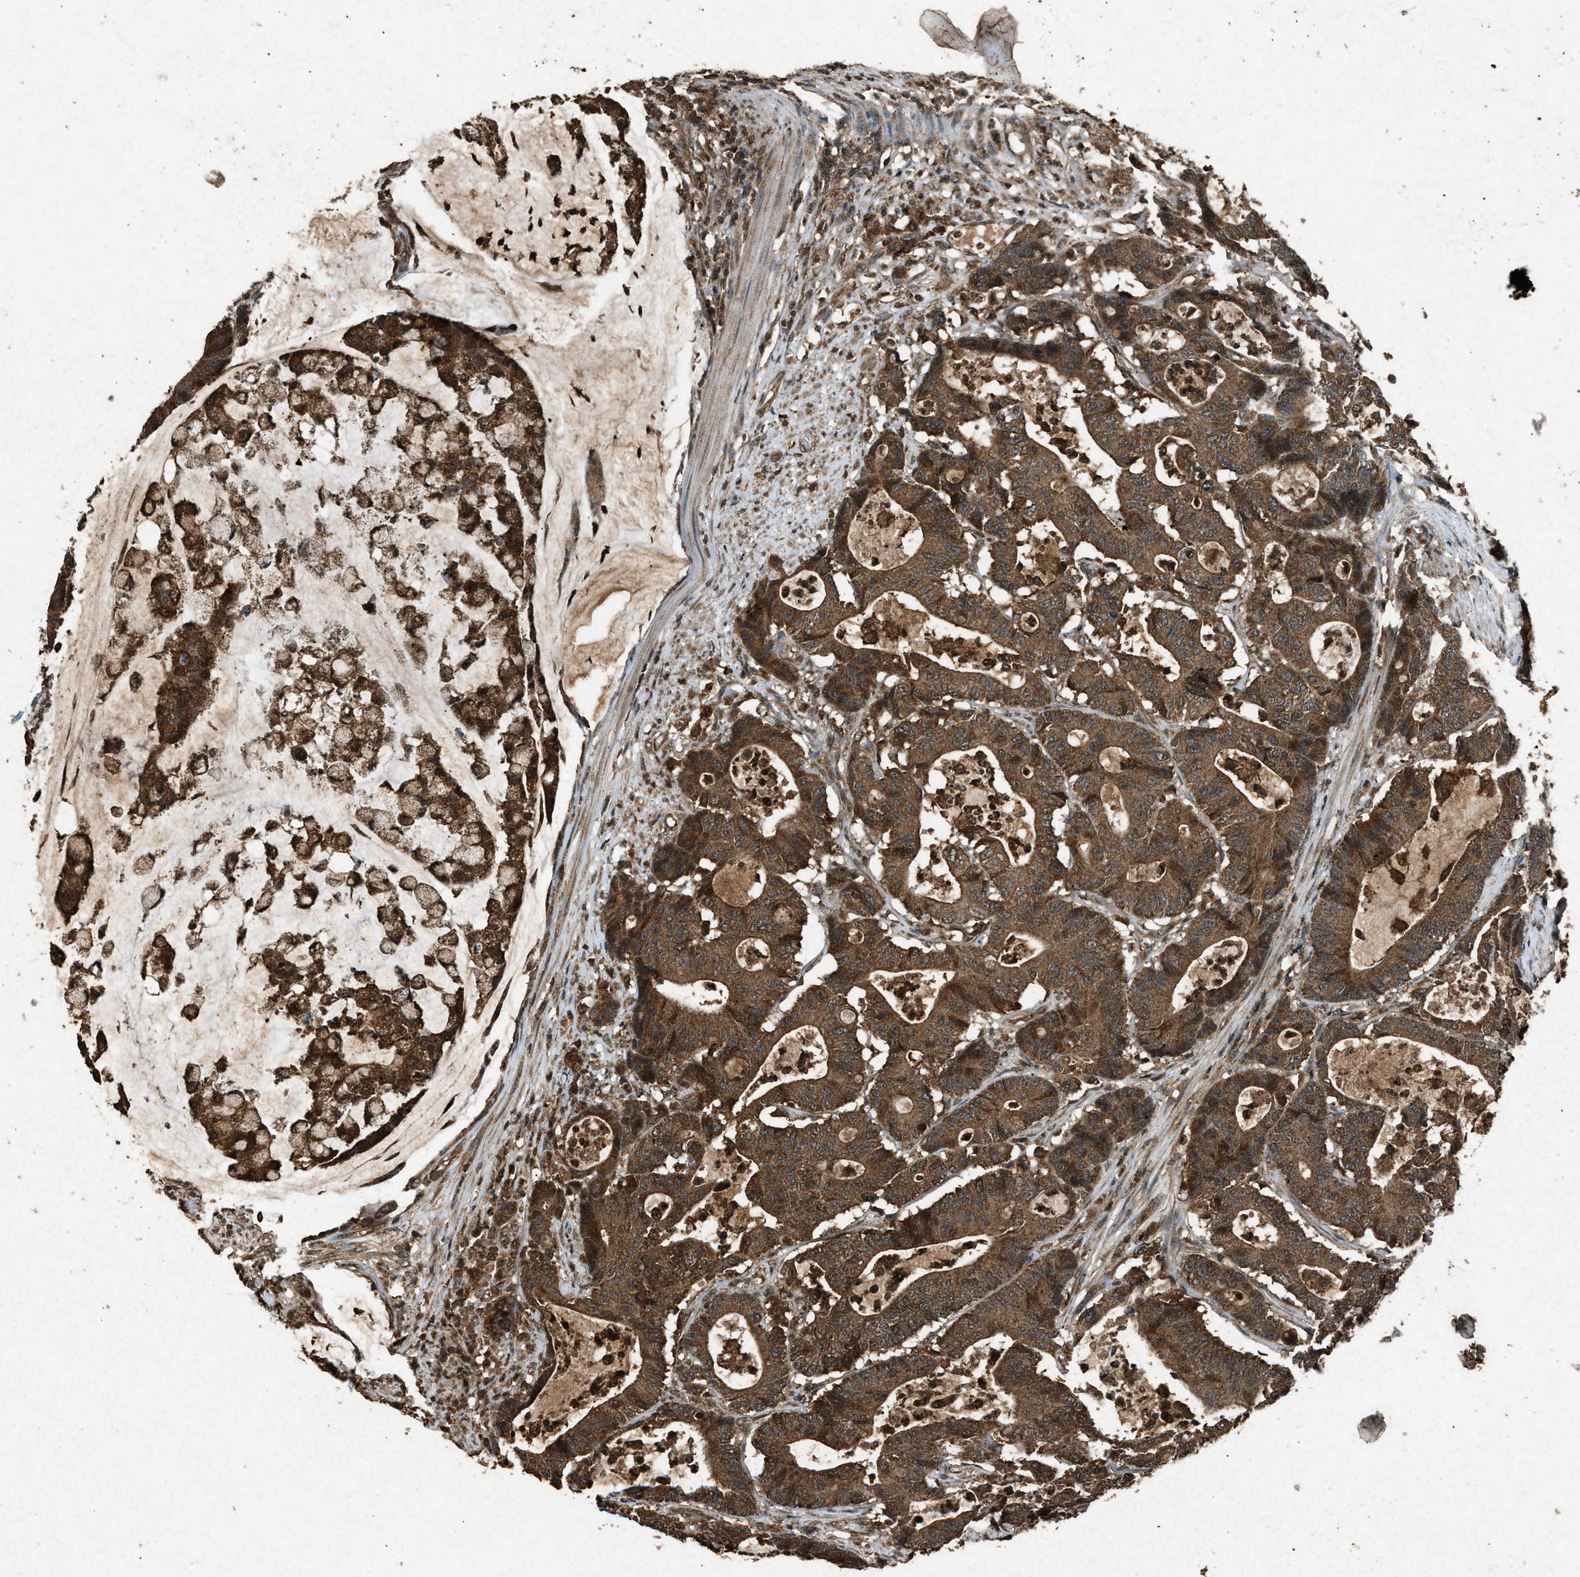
{"staining": {"intensity": "strong", "quantity": ">75%", "location": "cytoplasmic/membranous"}, "tissue": "colorectal cancer", "cell_type": "Tumor cells", "image_type": "cancer", "snomed": [{"axis": "morphology", "description": "Adenocarcinoma, NOS"}, {"axis": "topography", "description": "Colon"}], "caption": "Strong cytoplasmic/membranous protein positivity is seen in about >75% of tumor cells in adenocarcinoma (colorectal). (brown staining indicates protein expression, while blue staining denotes nuclei).", "gene": "OAS1", "patient": {"sex": "female", "age": 84}}